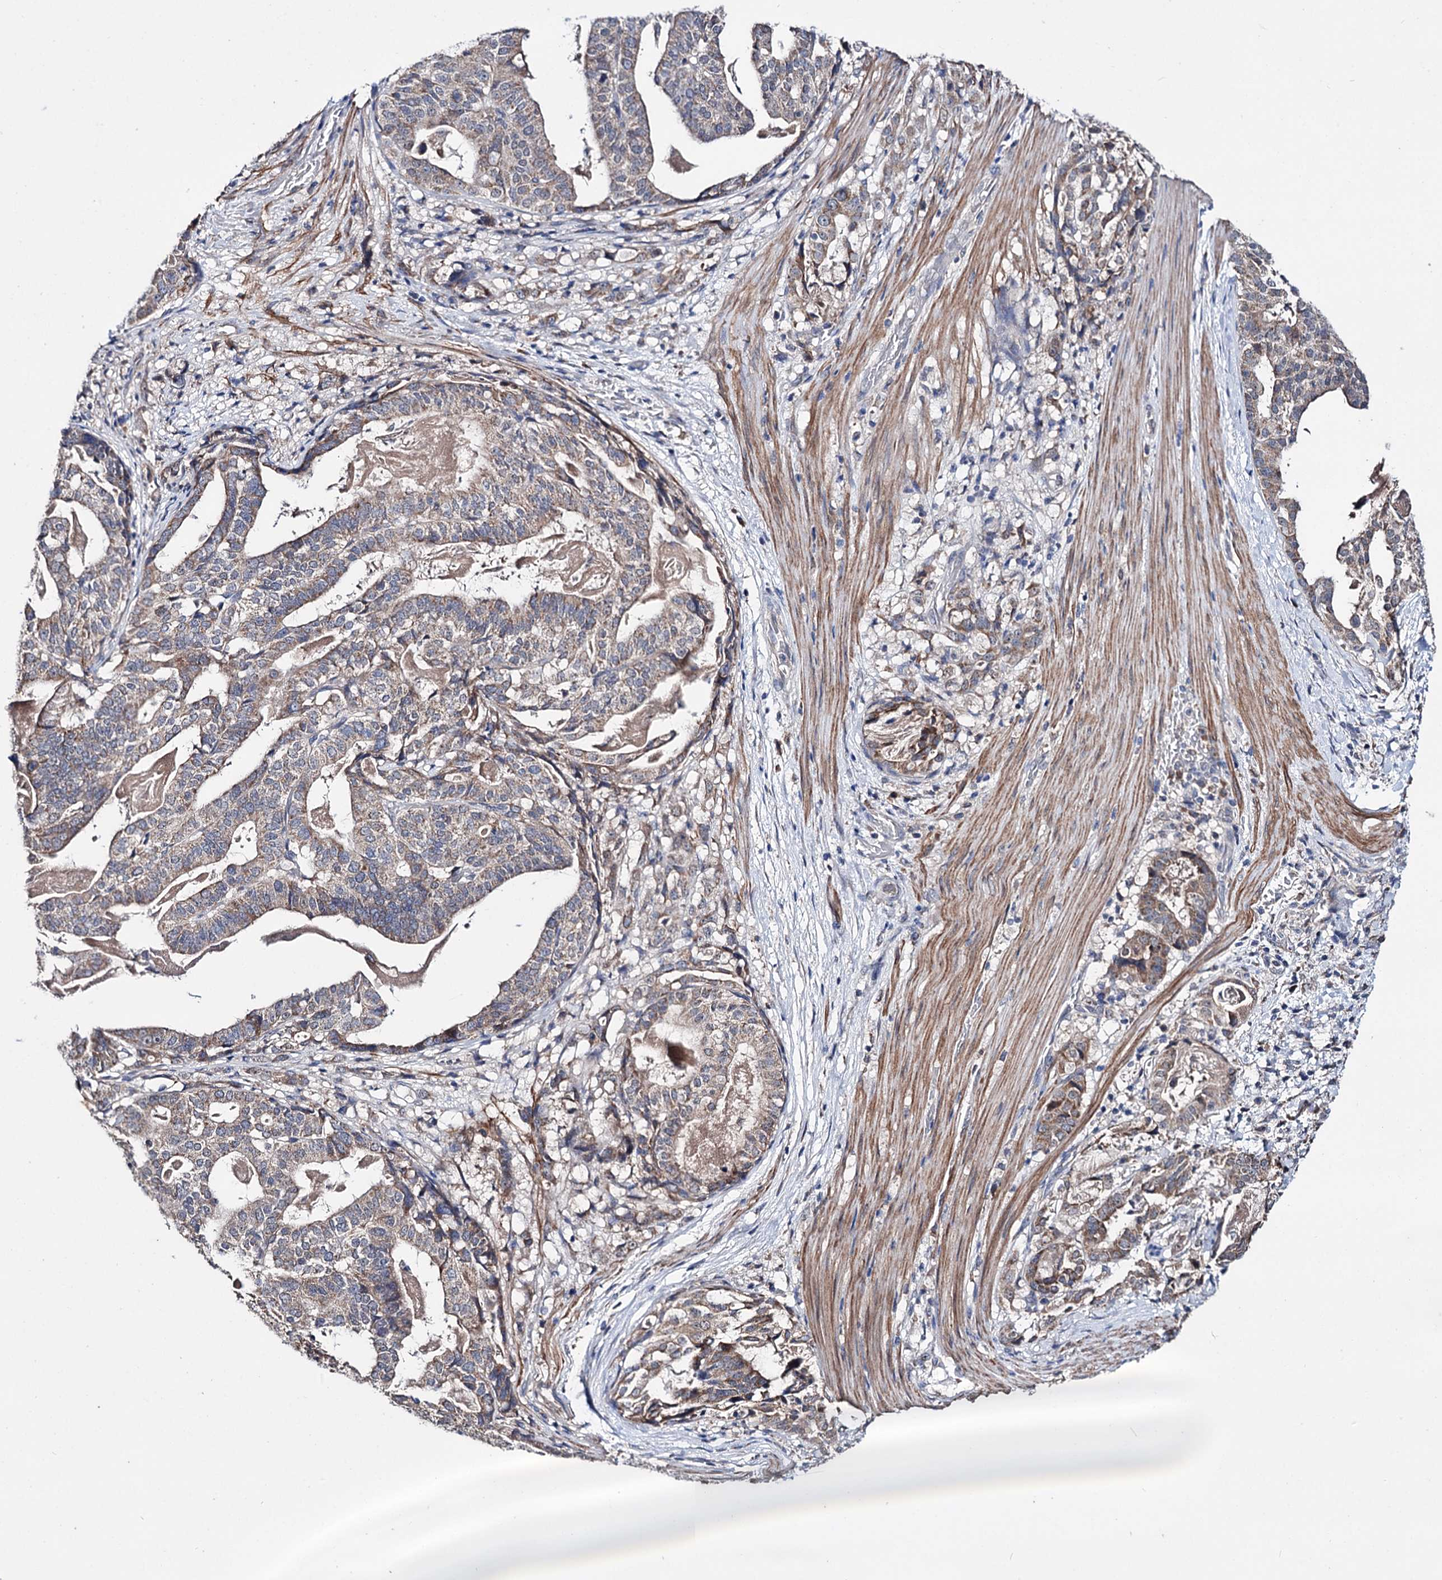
{"staining": {"intensity": "weak", "quantity": ">75%", "location": "cytoplasmic/membranous"}, "tissue": "stomach cancer", "cell_type": "Tumor cells", "image_type": "cancer", "snomed": [{"axis": "morphology", "description": "Adenocarcinoma, NOS"}, {"axis": "topography", "description": "Stomach"}], "caption": "About >75% of tumor cells in stomach cancer (adenocarcinoma) demonstrate weak cytoplasmic/membranous protein positivity as visualized by brown immunohistochemical staining.", "gene": "CLPB", "patient": {"sex": "male", "age": 48}}